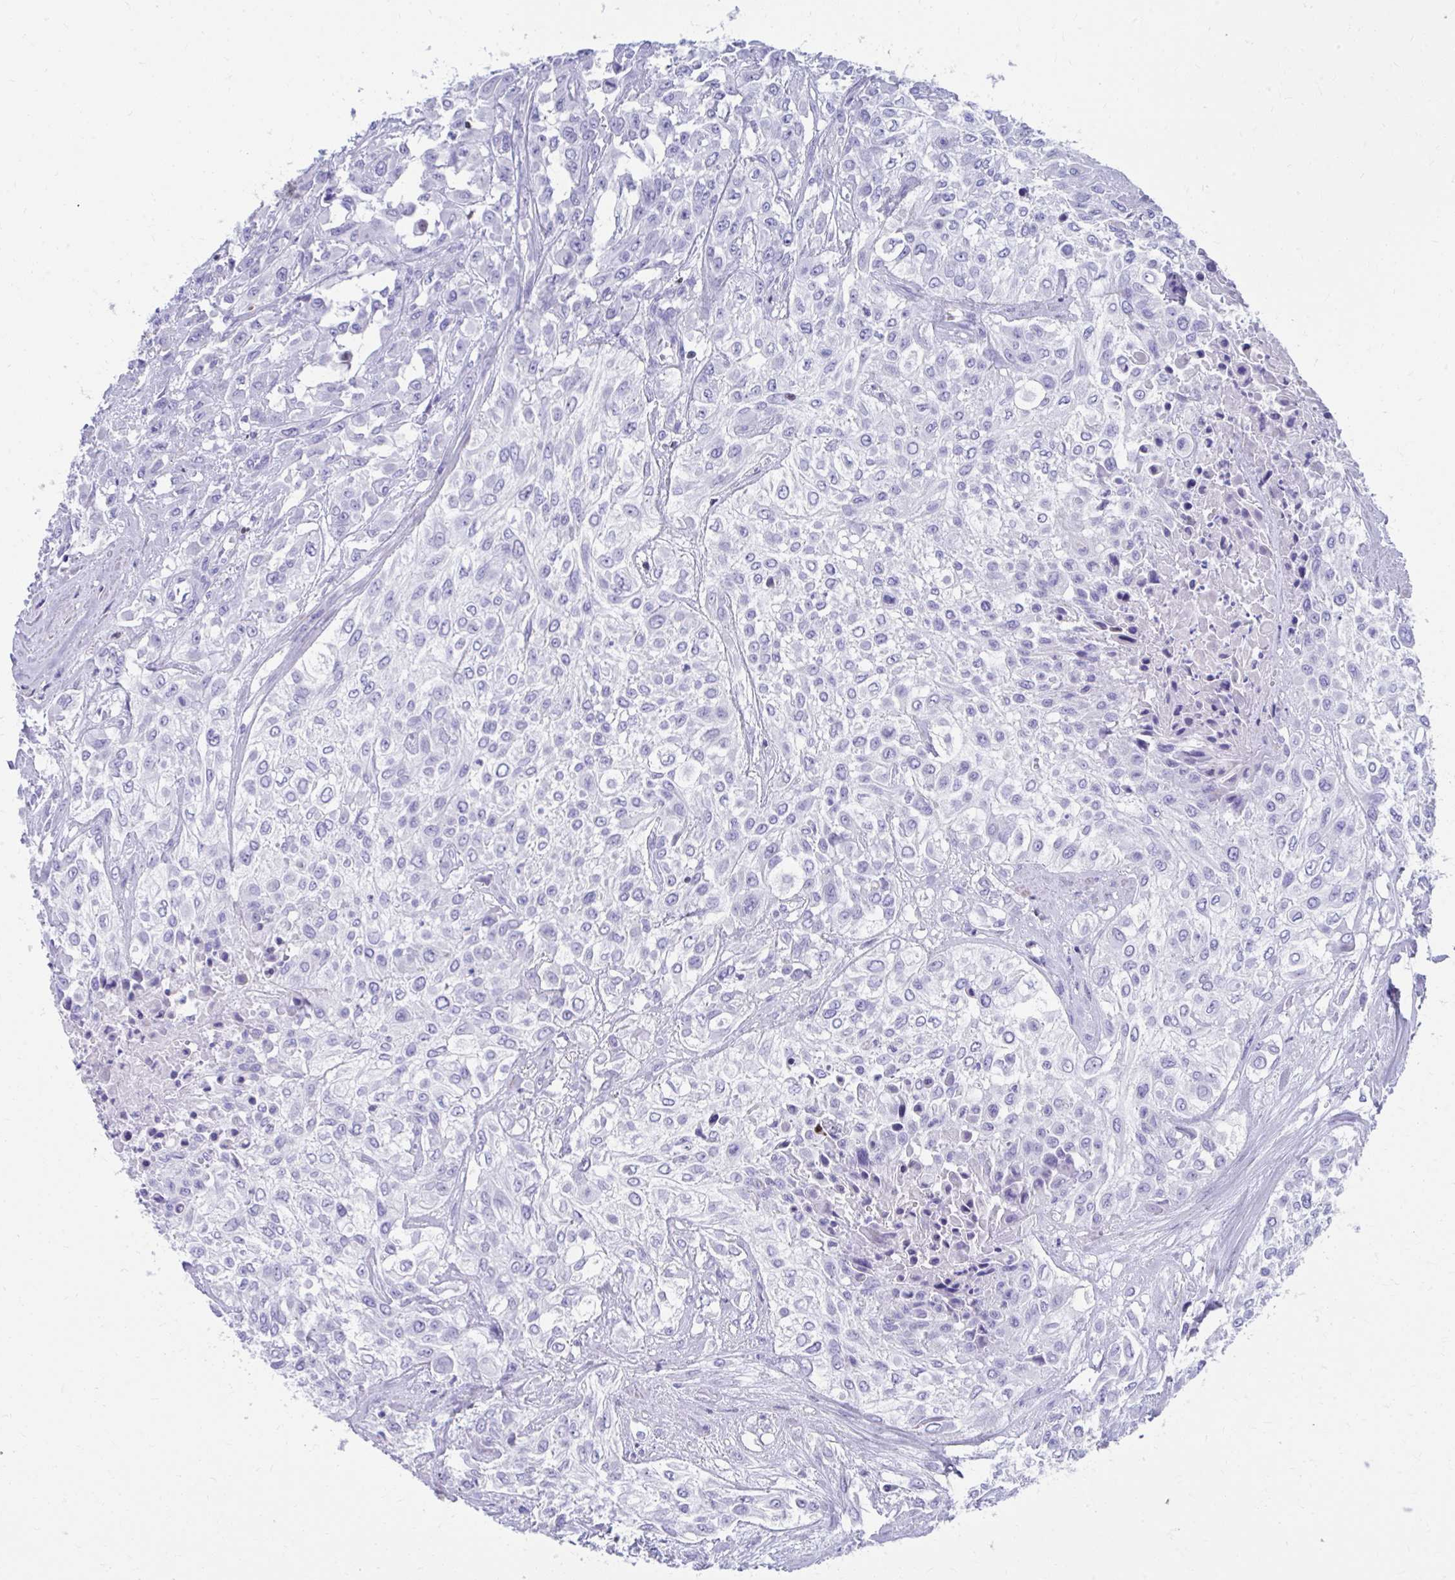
{"staining": {"intensity": "negative", "quantity": "none", "location": "none"}, "tissue": "urothelial cancer", "cell_type": "Tumor cells", "image_type": "cancer", "snomed": [{"axis": "morphology", "description": "Urothelial carcinoma, High grade"}, {"axis": "topography", "description": "Urinary bladder"}], "caption": "High power microscopy image of an IHC photomicrograph of urothelial carcinoma (high-grade), revealing no significant expression in tumor cells. (DAB (3,3'-diaminobenzidine) immunohistochemistry (IHC) visualized using brightfield microscopy, high magnification).", "gene": "RUNX3", "patient": {"sex": "male", "age": 57}}